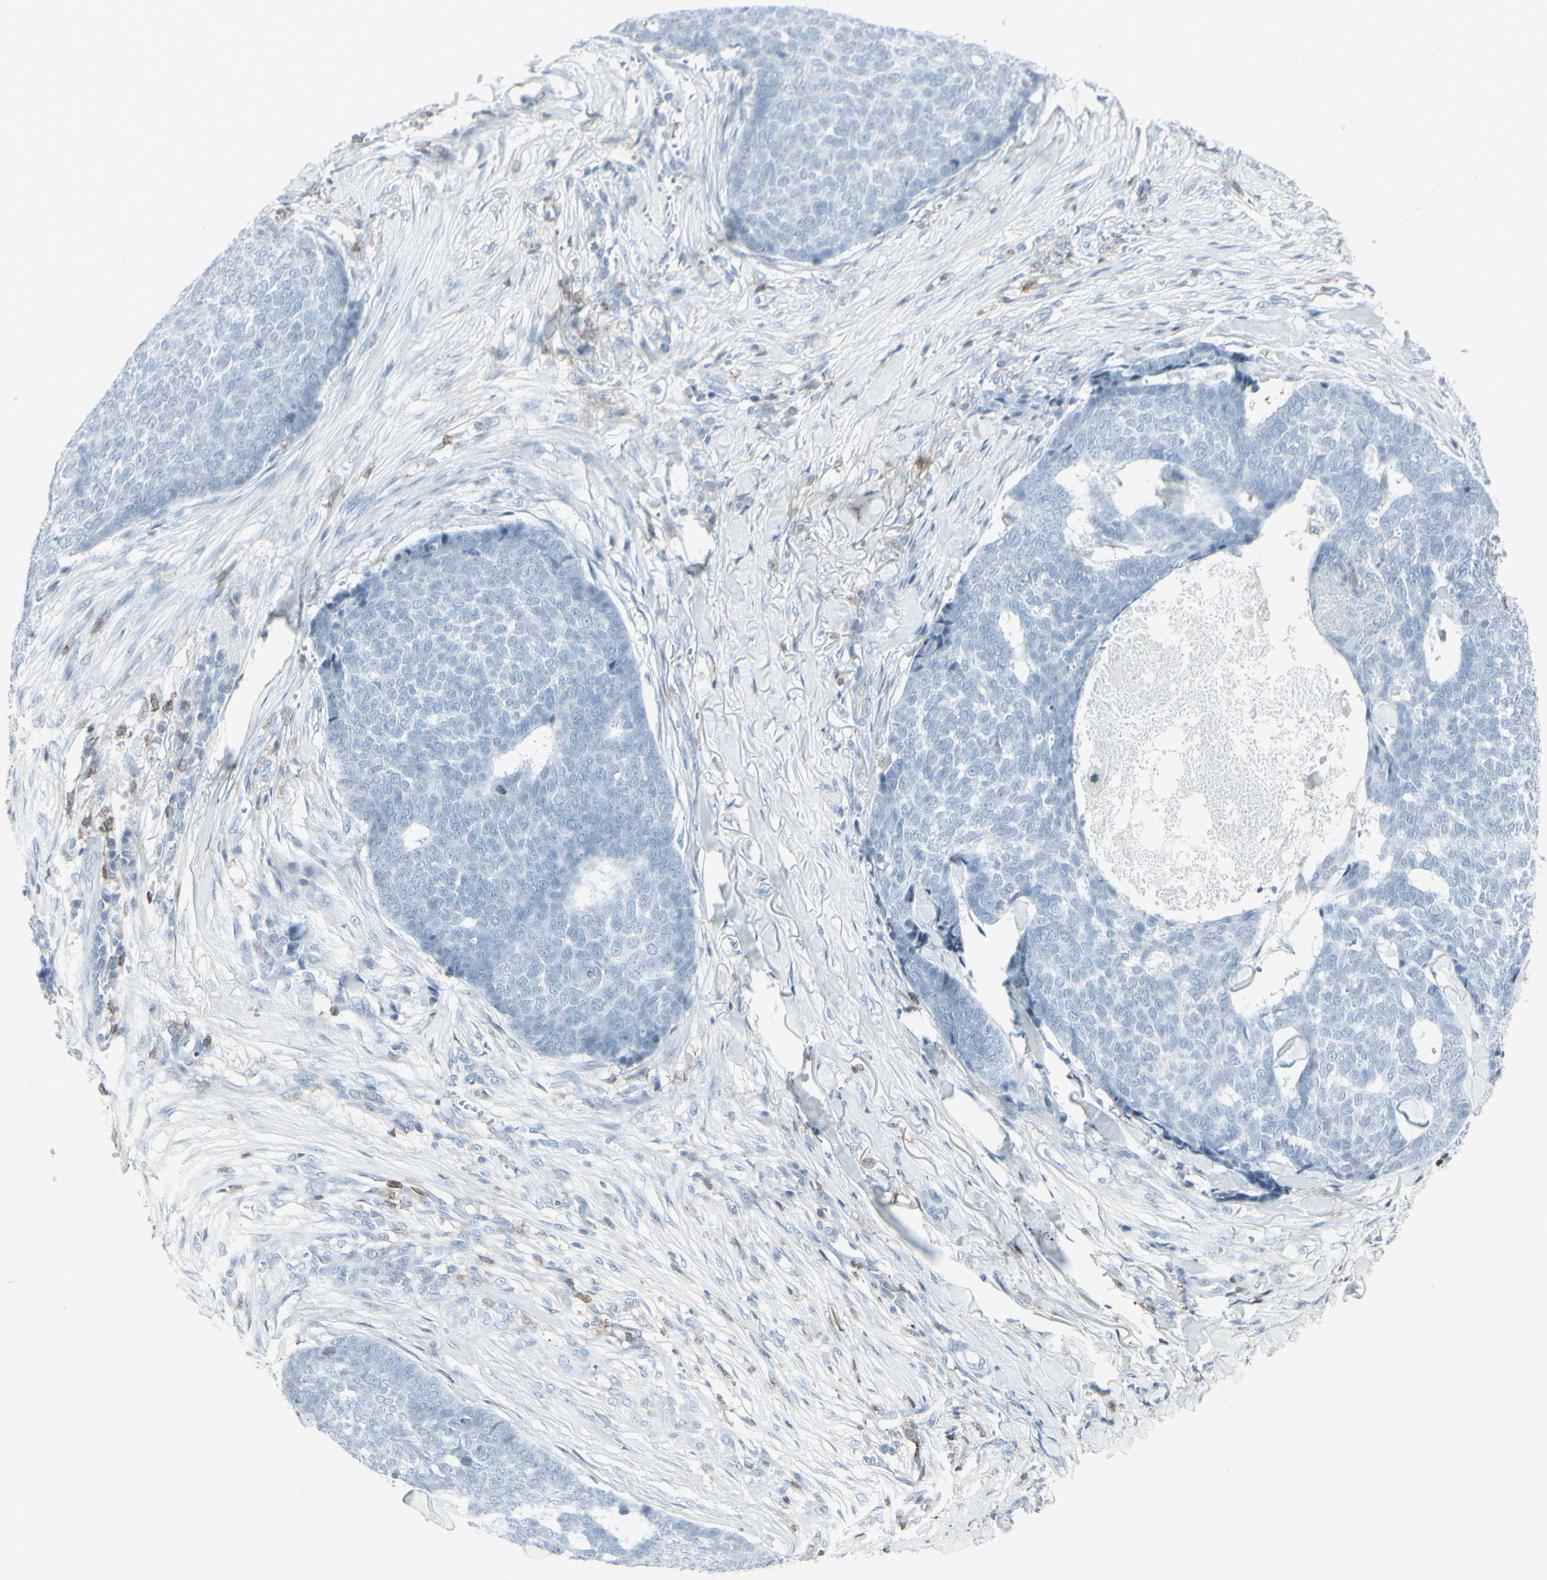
{"staining": {"intensity": "negative", "quantity": "none", "location": "none"}, "tissue": "skin cancer", "cell_type": "Tumor cells", "image_type": "cancer", "snomed": [{"axis": "morphology", "description": "Basal cell carcinoma"}, {"axis": "topography", "description": "Skin"}], "caption": "Tumor cells show no significant positivity in basal cell carcinoma (skin).", "gene": "NRG1", "patient": {"sex": "male", "age": 84}}